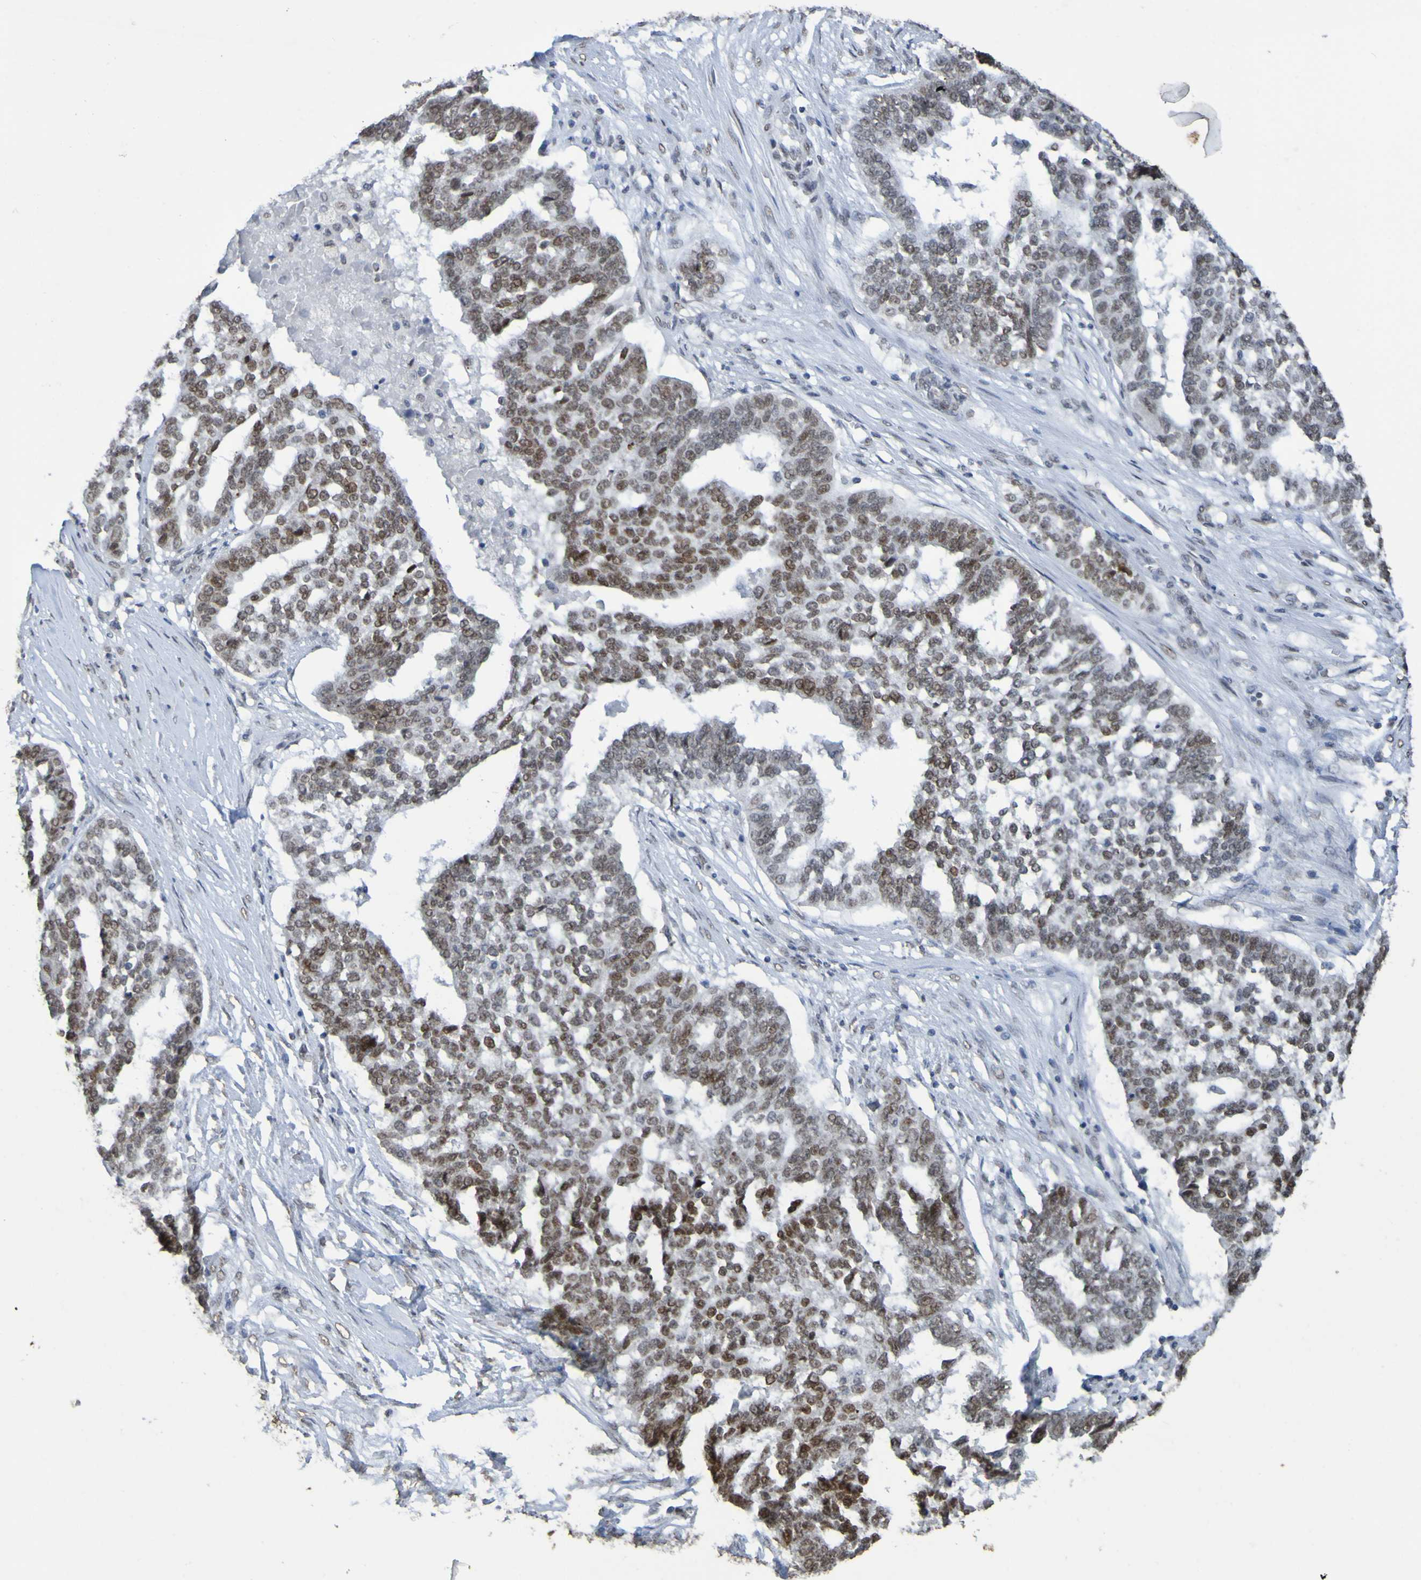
{"staining": {"intensity": "moderate", "quantity": ">75%", "location": "nuclear"}, "tissue": "ovarian cancer", "cell_type": "Tumor cells", "image_type": "cancer", "snomed": [{"axis": "morphology", "description": "Cystadenocarcinoma, serous, NOS"}, {"axis": "topography", "description": "Ovary"}], "caption": "Immunohistochemistry (IHC) image of neoplastic tissue: ovarian cancer (serous cystadenocarcinoma) stained using IHC exhibits medium levels of moderate protein expression localized specifically in the nuclear of tumor cells, appearing as a nuclear brown color.", "gene": "ALKBH2", "patient": {"sex": "female", "age": 59}}